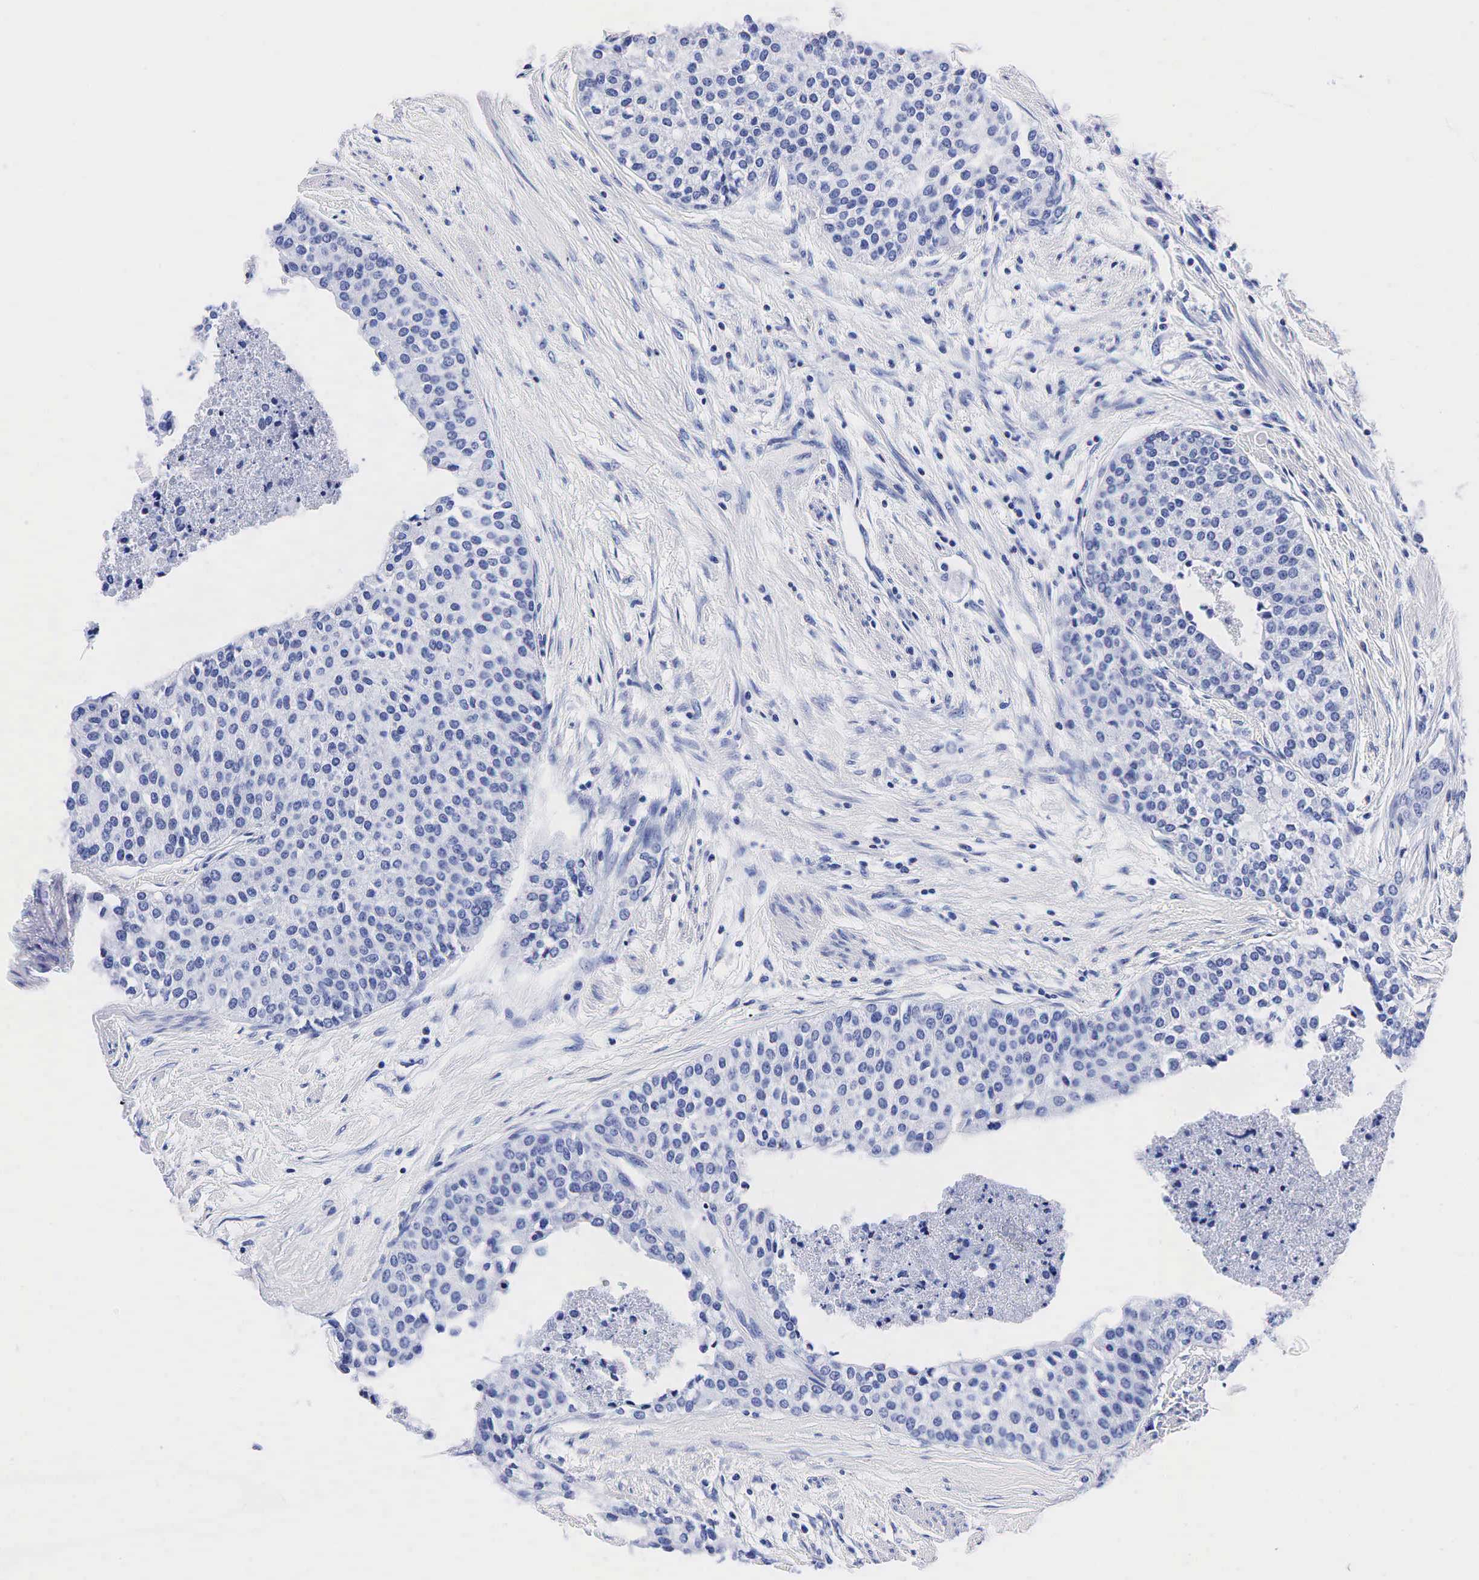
{"staining": {"intensity": "negative", "quantity": "none", "location": "none"}, "tissue": "urothelial cancer", "cell_type": "Tumor cells", "image_type": "cancer", "snomed": [{"axis": "morphology", "description": "Urothelial carcinoma, Low grade"}, {"axis": "topography", "description": "Urinary bladder"}], "caption": "Immunohistochemistry (IHC) micrograph of human urothelial cancer stained for a protein (brown), which shows no expression in tumor cells.", "gene": "TG", "patient": {"sex": "female", "age": 73}}